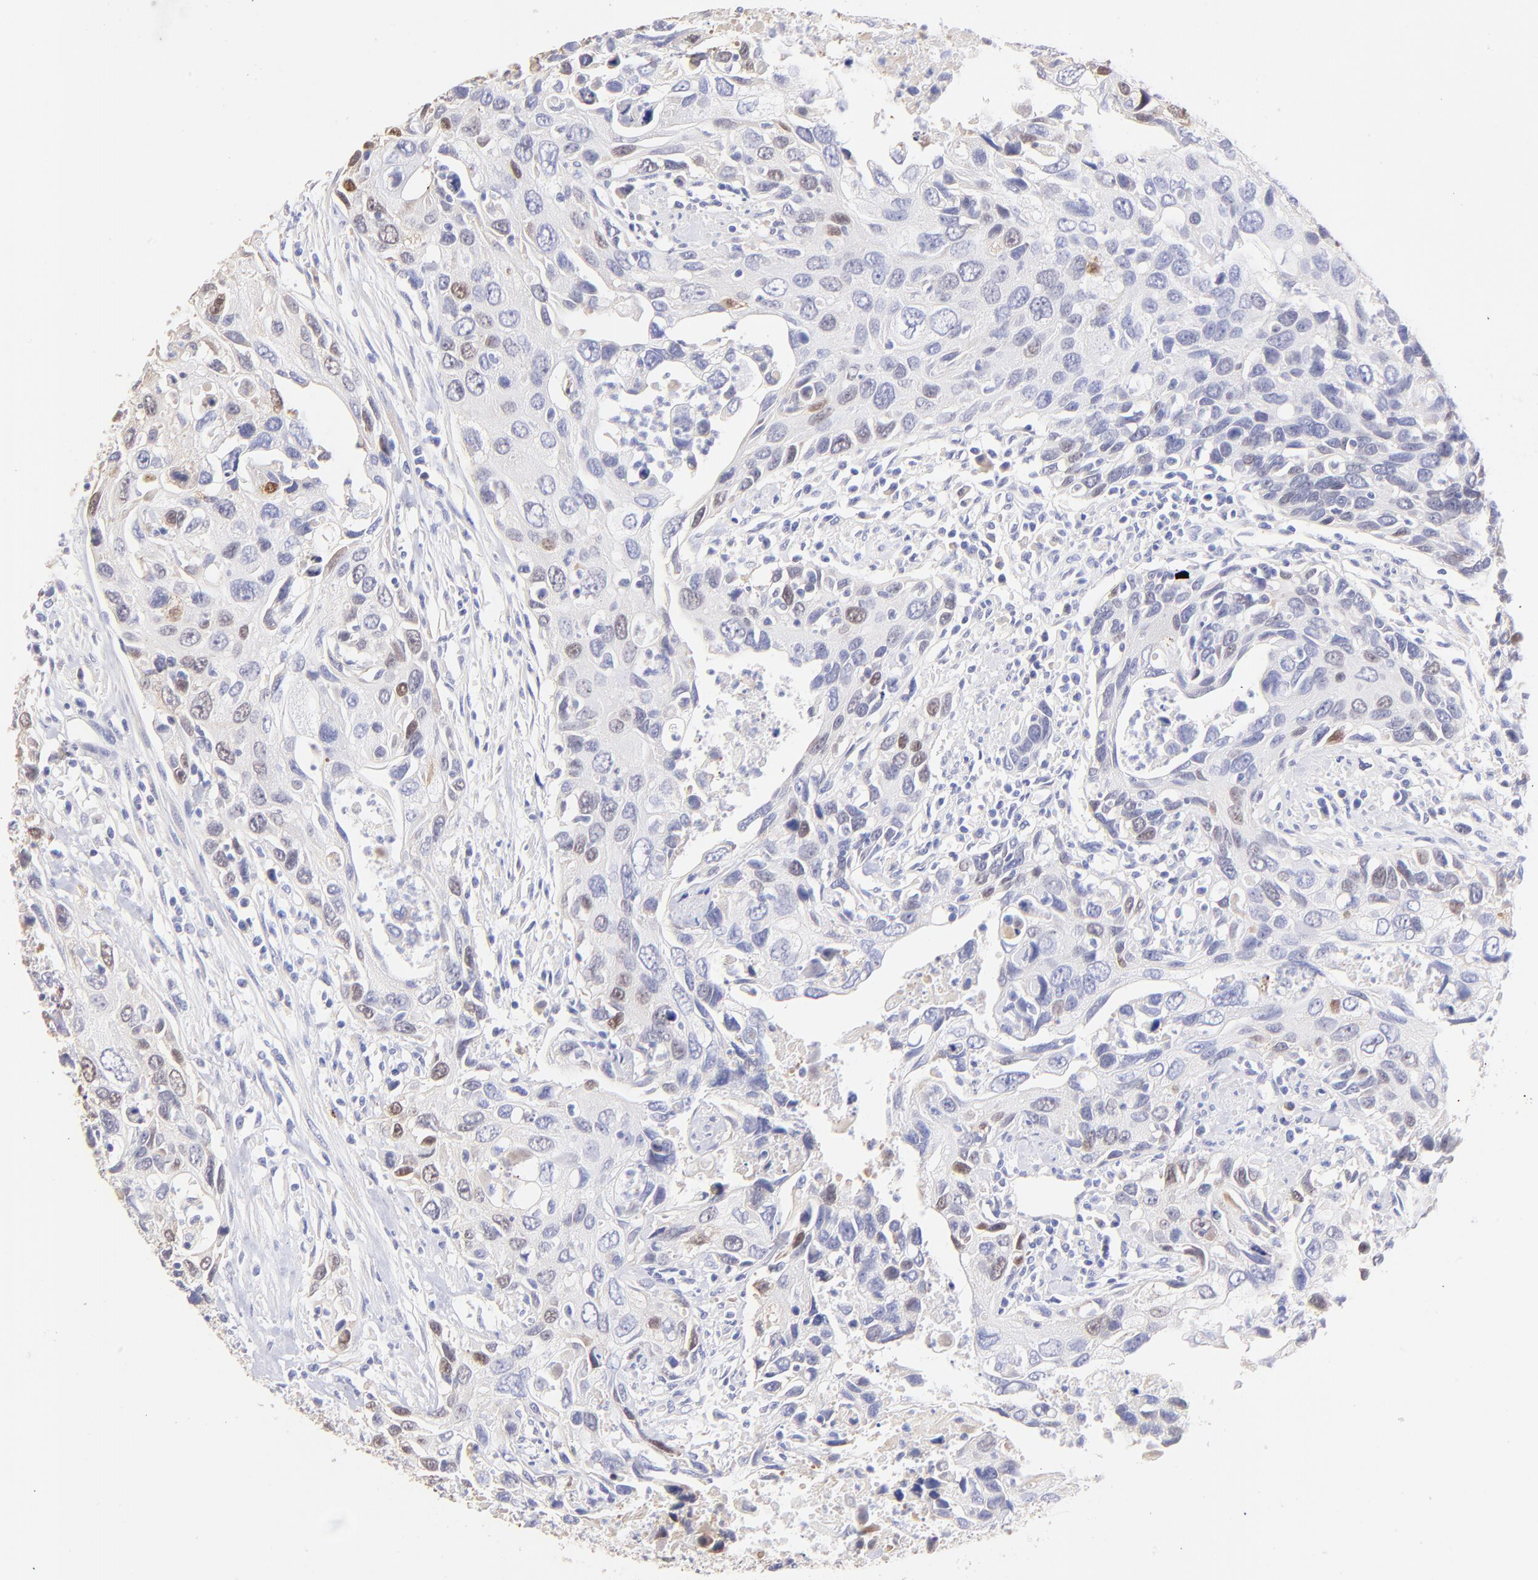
{"staining": {"intensity": "moderate", "quantity": "<25%", "location": "nuclear"}, "tissue": "urothelial cancer", "cell_type": "Tumor cells", "image_type": "cancer", "snomed": [{"axis": "morphology", "description": "Urothelial carcinoma, High grade"}, {"axis": "topography", "description": "Urinary bladder"}], "caption": "DAB immunohistochemical staining of urothelial cancer reveals moderate nuclear protein expression in approximately <25% of tumor cells.", "gene": "RPL30", "patient": {"sex": "male", "age": 71}}